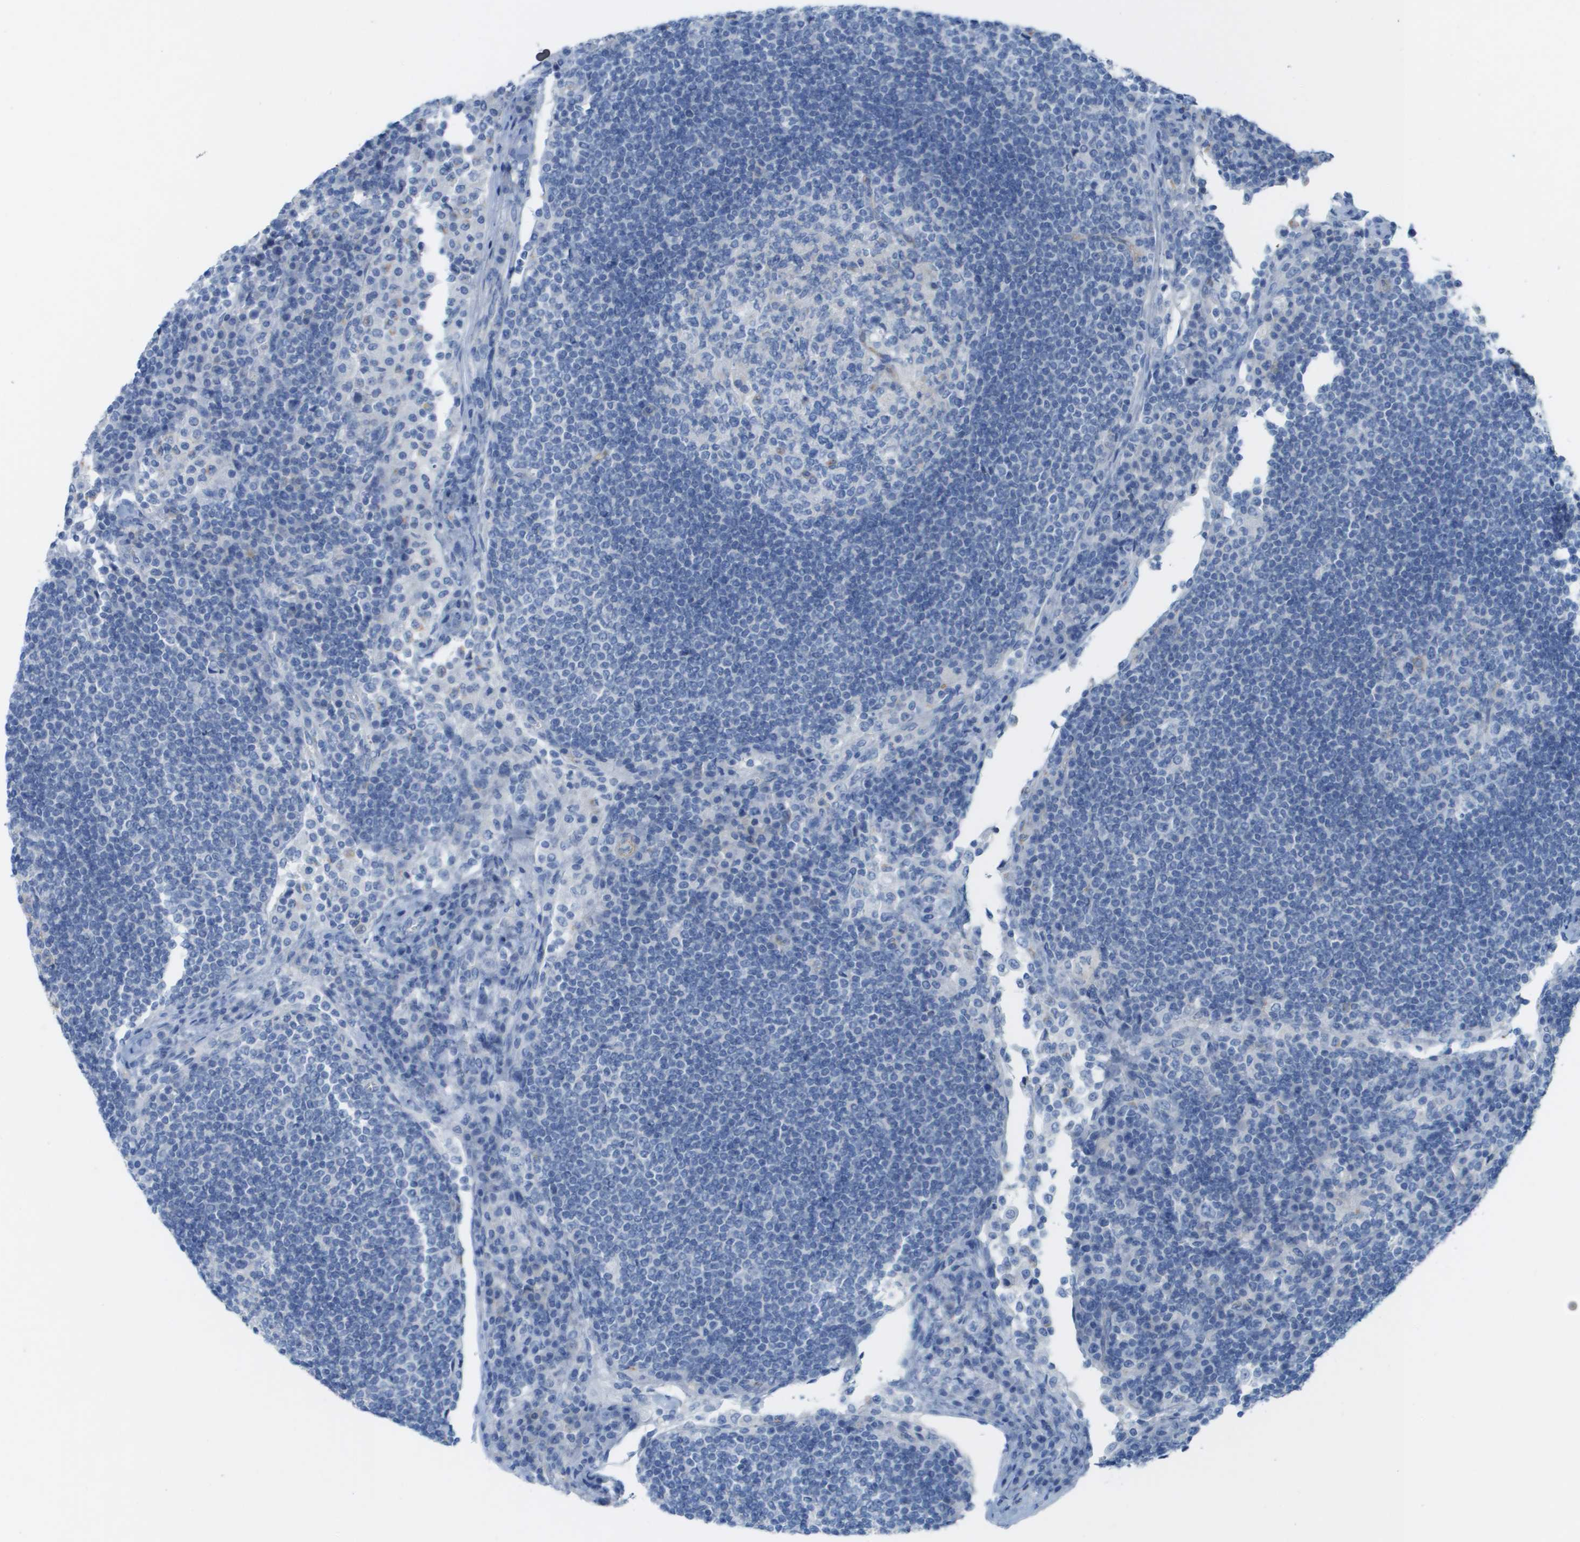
{"staining": {"intensity": "negative", "quantity": "none", "location": "none"}, "tissue": "lymph node", "cell_type": "Germinal center cells", "image_type": "normal", "snomed": [{"axis": "morphology", "description": "Normal tissue, NOS"}, {"axis": "topography", "description": "Lymph node"}], "caption": "A high-resolution histopathology image shows IHC staining of normal lymph node, which shows no significant positivity in germinal center cells. (DAB immunohistochemistry visualized using brightfield microscopy, high magnification).", "gene": "CD46", "patient": {"sex": "female", "age": 53}}